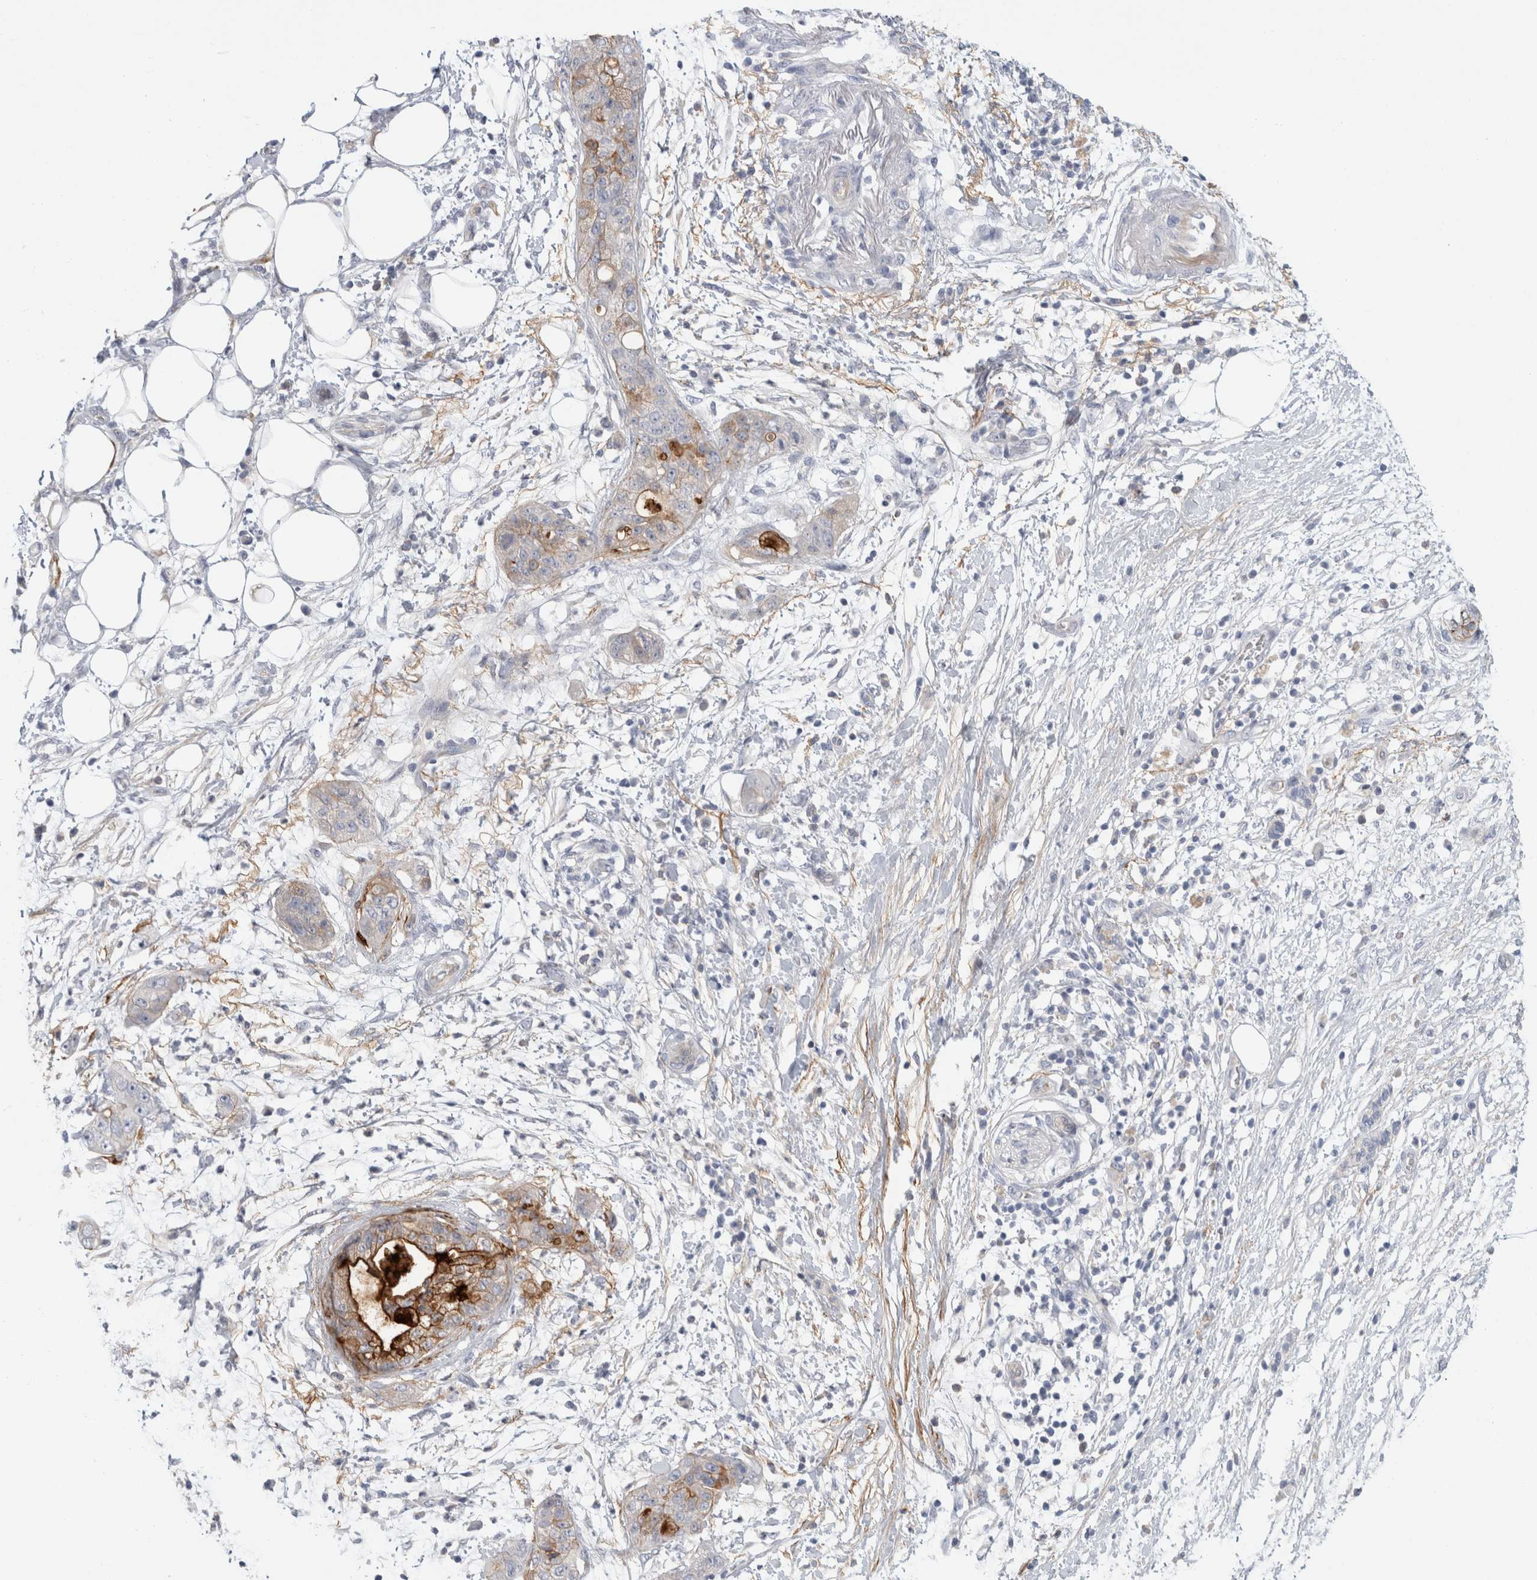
{"staining": {"intensity": "strong", "quantity": "<25%", "location": "cytoplasmic/membranous"}, "tissue": "pancreatic cancer", "cell_type": "Tumor cells", "image_type": "cancer", "snomed": [{"axis": "morphology", "description": "Adenocarcinoma, NOS"}, {"axis": "topography", "description": "Pancreas"}], "caption": "Adenocarcinoma (pancreatic) stained with DAB (3,3'-diaminobenzidine) immunohistochemistry exhibits medium levels of strong cytoplasmic/membranous positivity in about <25% of tumor cells.", "gene": "CD55", "patient": {"sex": "female", "age": 78}}